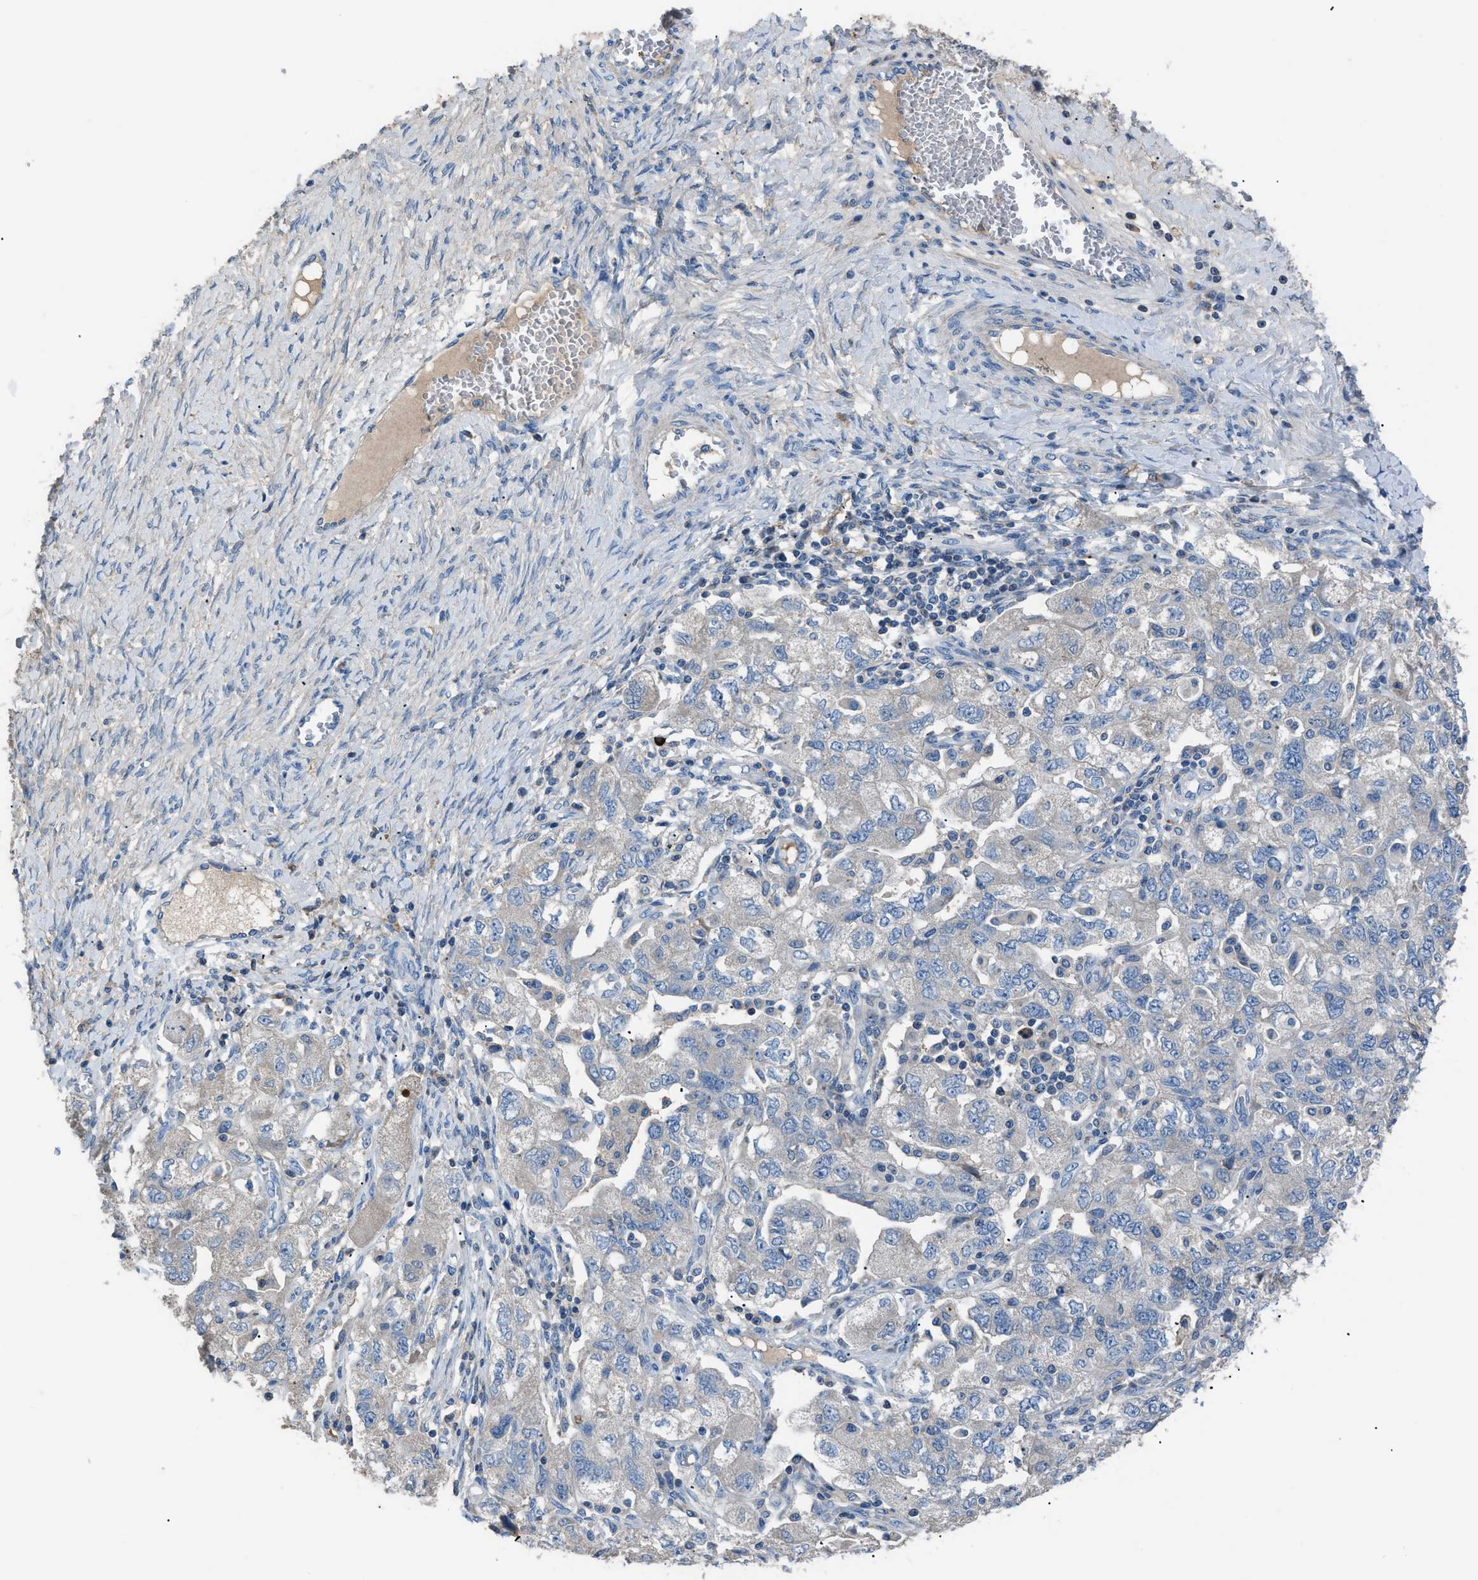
{"staining": {"intensity": "negative", "quantity": "none", "location": "none"}, "tissue": "ovarian cancer", "cell_type": "Tumor cells", "image_type": "cancer", "snomed": [{"axis": "morphology", "description": "Carcinoma, NOS"}, {"axis": "morphology", "description": "Cystadenocarcinoma, serous, NOS"}, {"axis": "topography", "description": "Ovary"}], "caption": "A high-resolution image shows IHC staining of ovarian cancer, which displays no significant staining in tumor cells.", "gene": "SGCZ", "patient": {"sex": "female", "age": 69}}